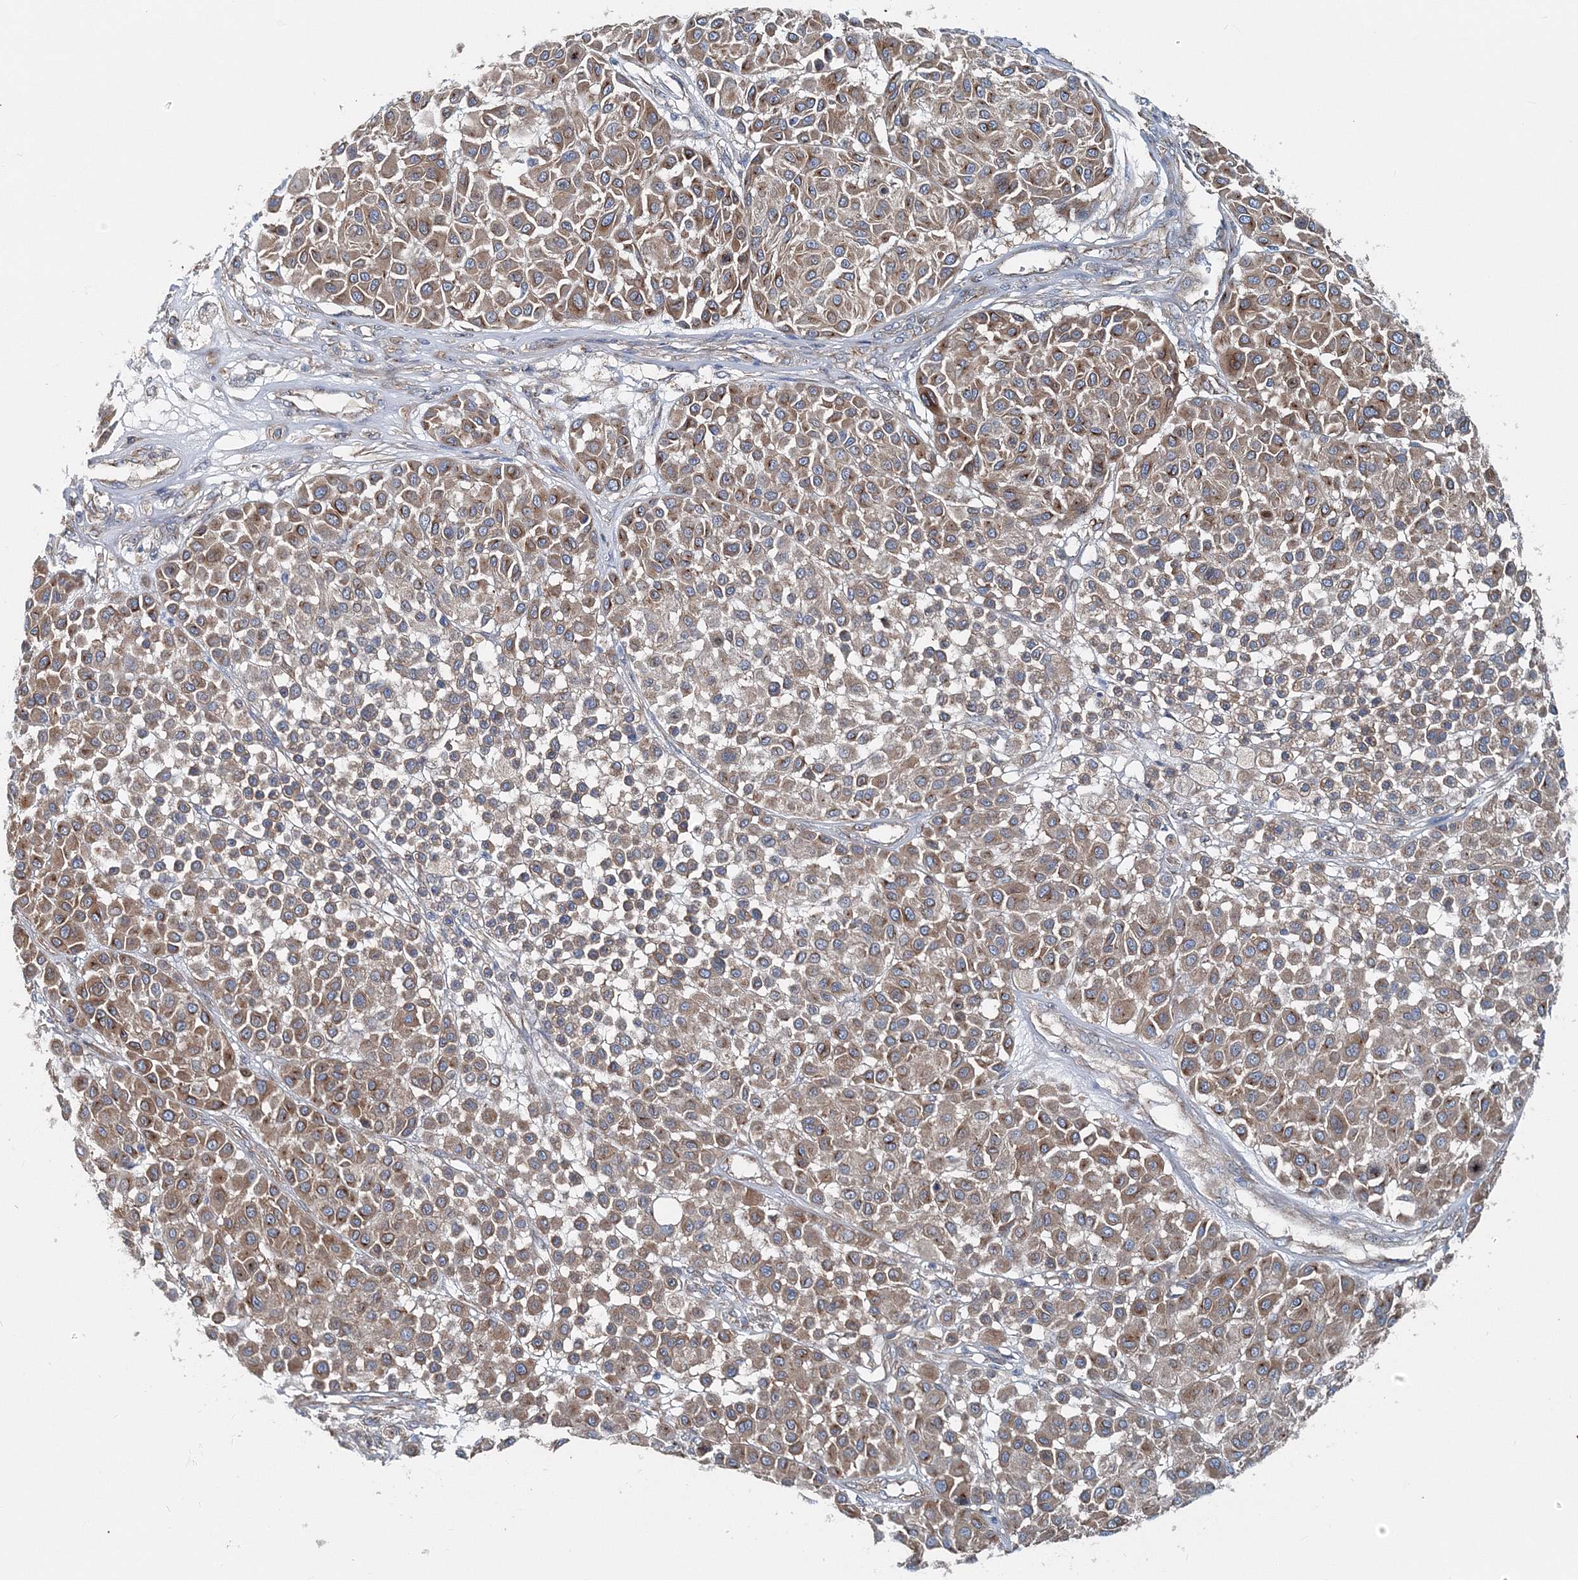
{"staining": {"intensity": "moderate", "quantity": ">75%", "location": "cytoplasmic/membranous"}, "tissue": "melanoma", "cell_type": "Tumor cells", "image_type": "cancer", "snomed": [{"axis": "morphology", "description": "Malignant melanoma, Metastatic site"}, {"axis": "topography", "description": "Soft tissue"}], "caption": "Immunohistochemical staining of melanoma exhibits medium levels of moderate cytoplasmic/membranous protein staining in about >75% of tumor cells.", "gene": "MPHOSPH9", "patient": {"sex": "male", "age": 41}}